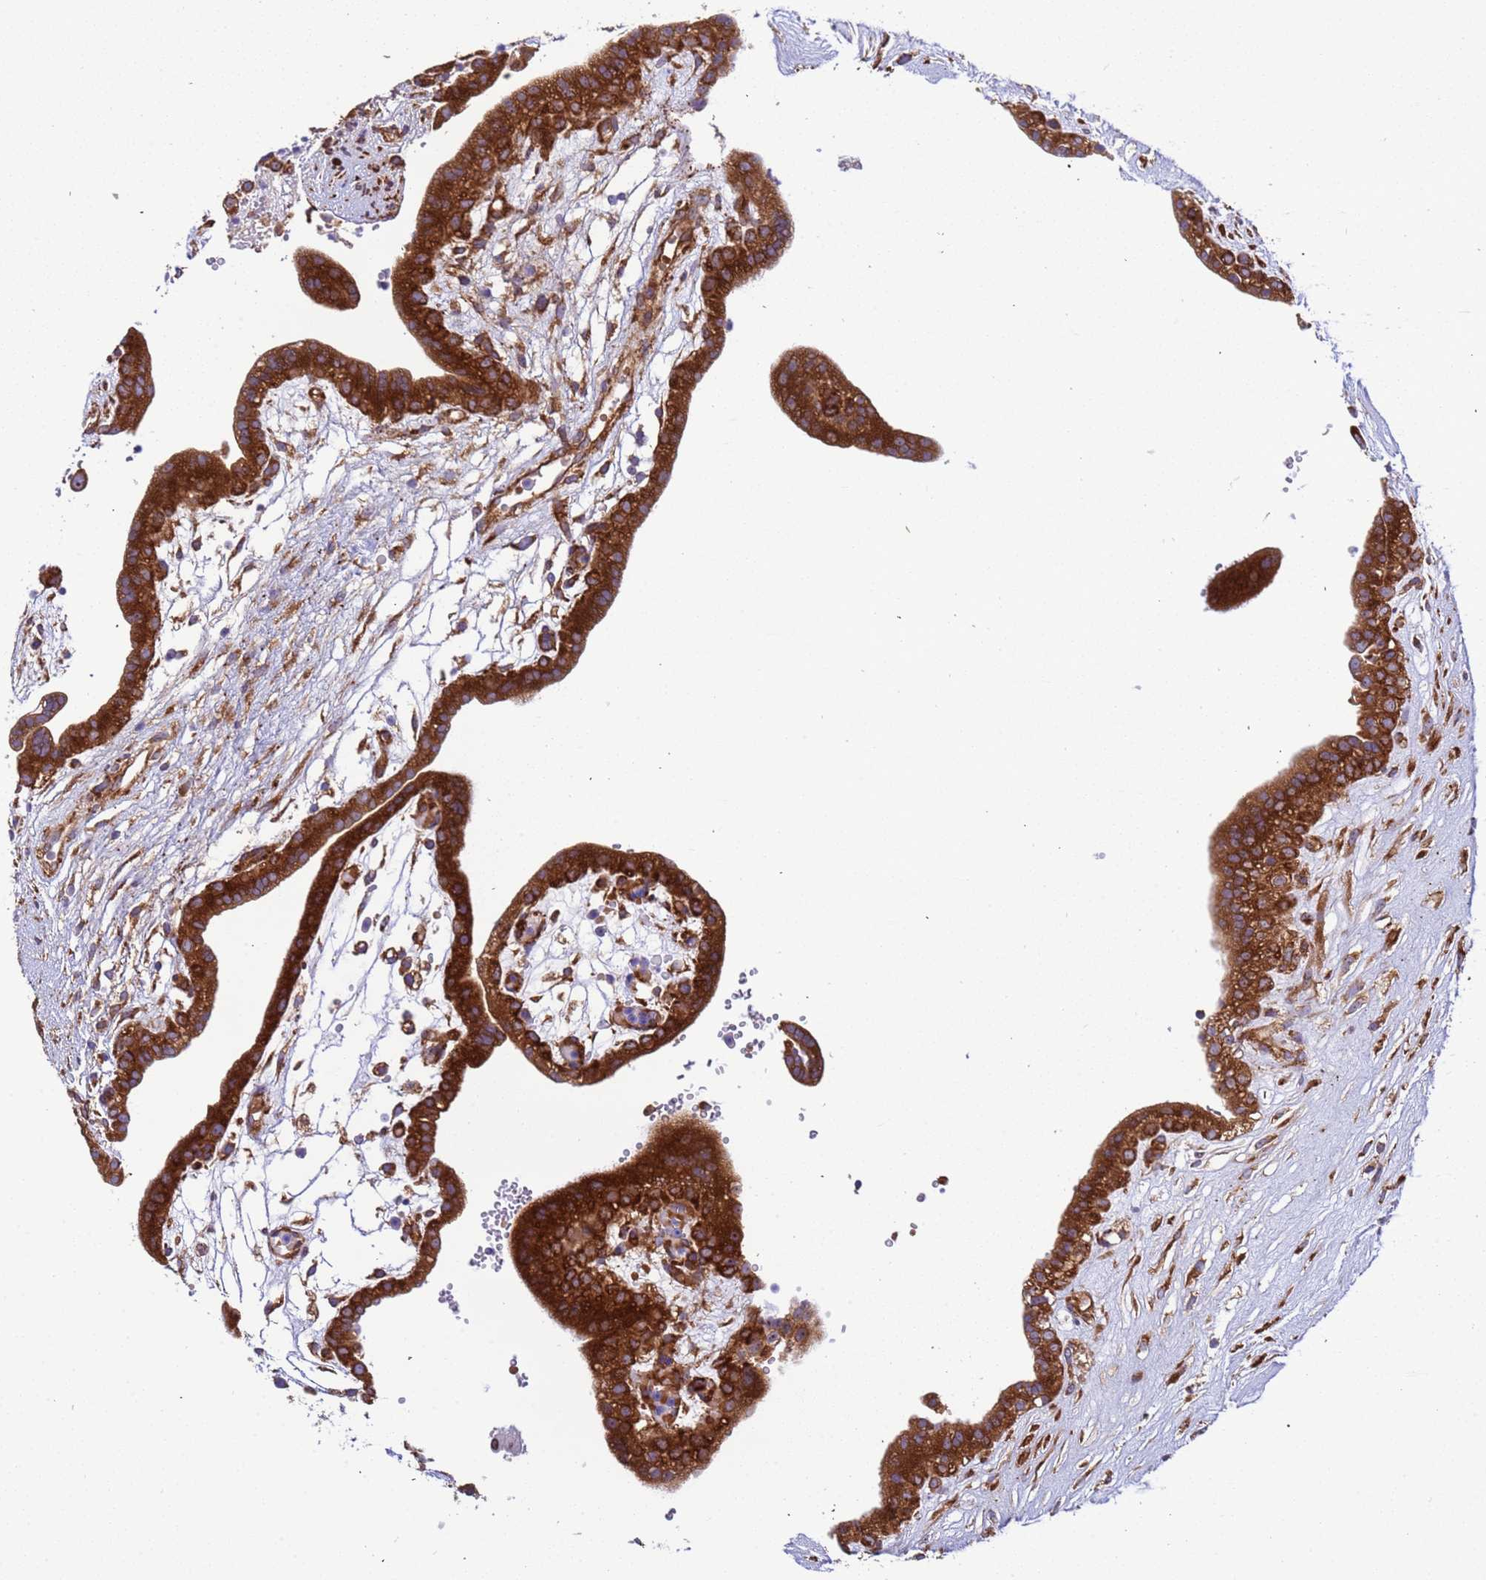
{"staining": {"intensity": "strong", "quantity": ">75%", "location": "cytoplasmic/membranous"}, "tissue": "placenta", "cell_type": "Decidual cells", "image_type": "normal", "snomed": [{"axis": "morphology", "description": "Normal tissue, NOS"}, {"axis": "topography", "description": "Placenta"}], "caption": "Placenta stained with IHC shows strong cytoplasmic/membranous positivity in approximately >75% of decidual cells.", "gene": "RPL36", "patient": {"sex": "female", "age": 18}}